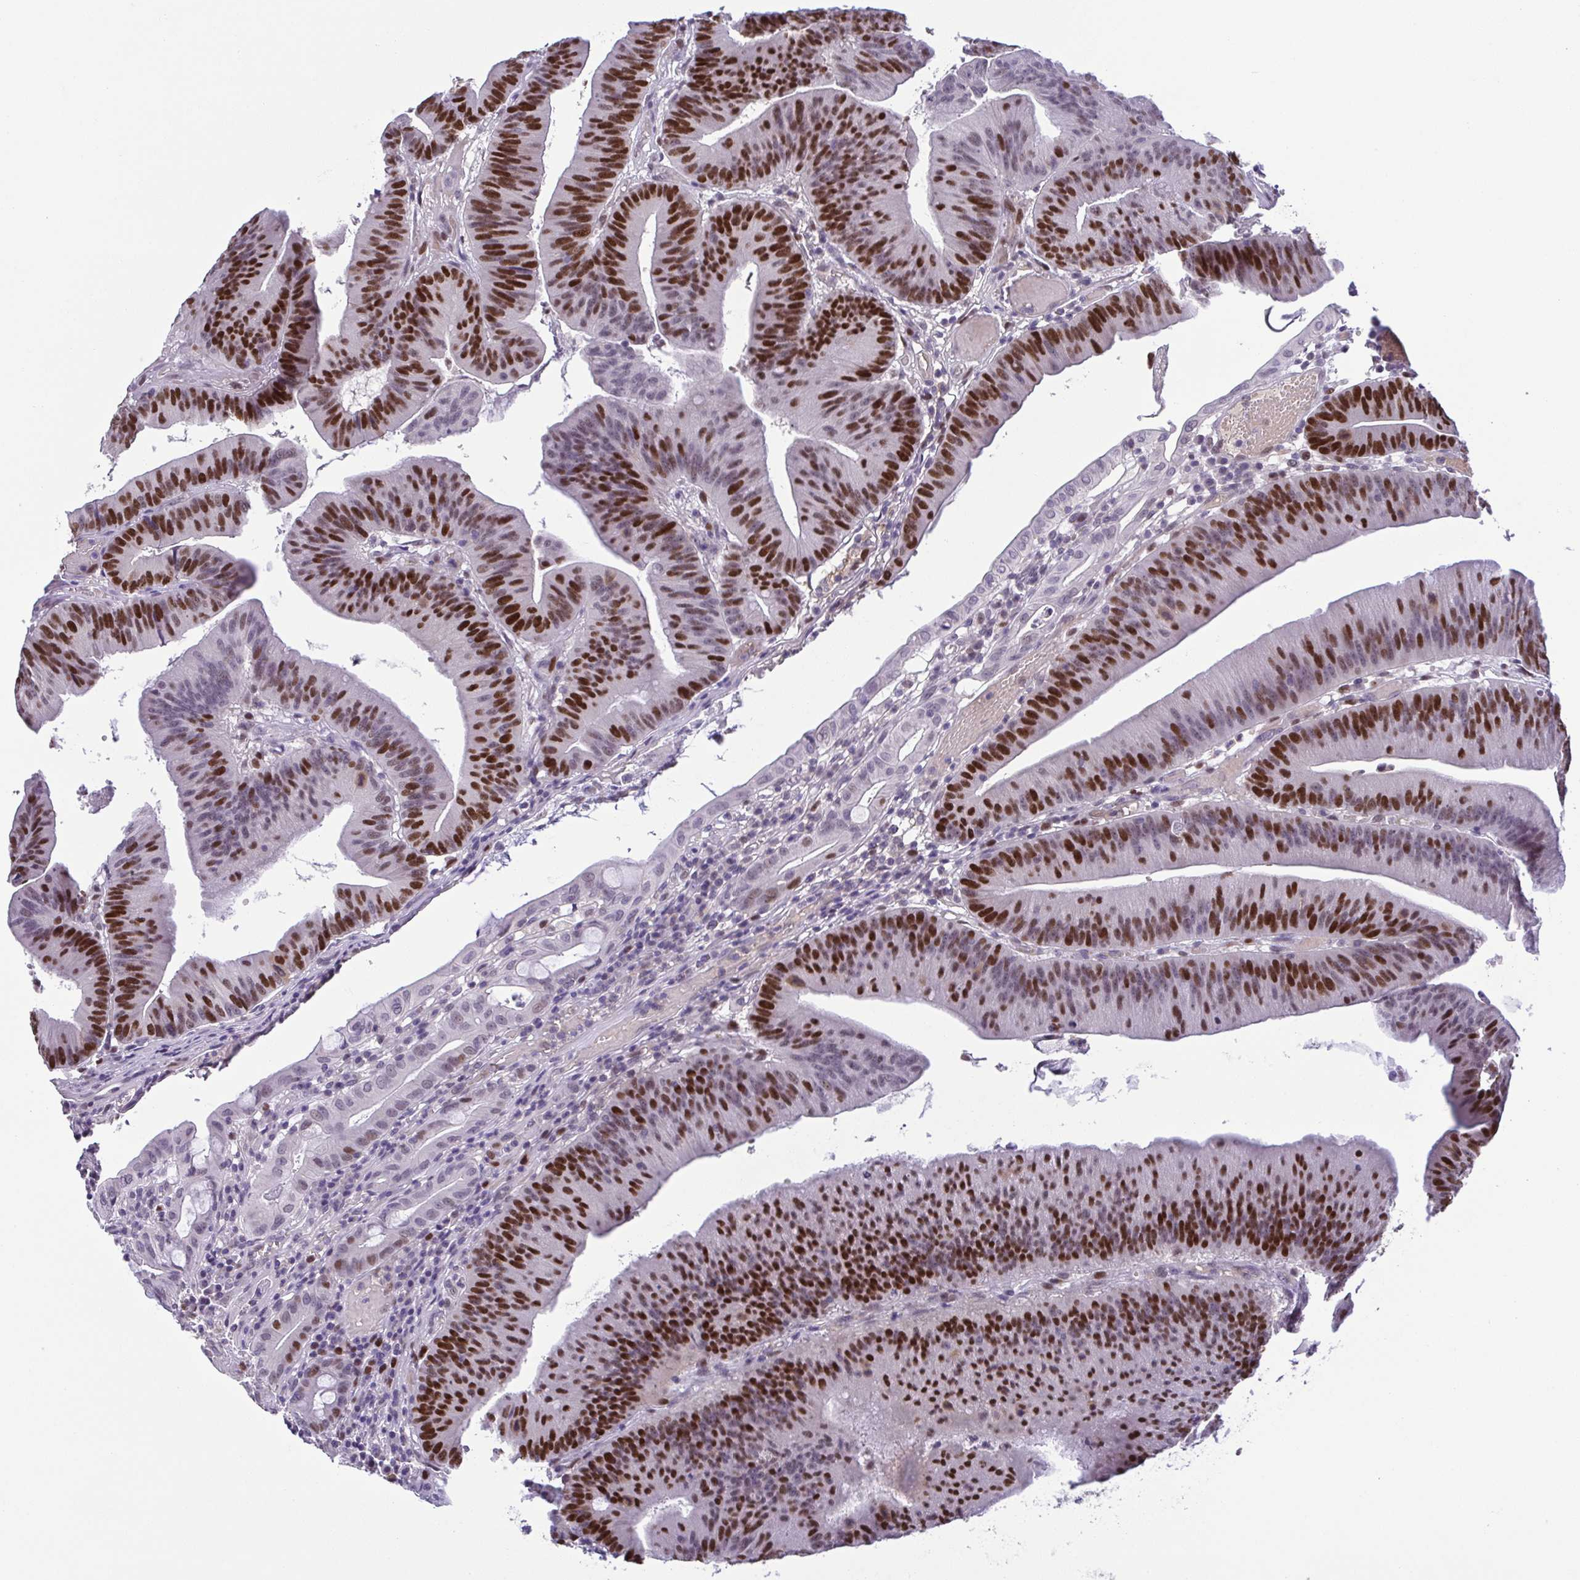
{"staining": {"intensity": "strong", "quantity": "25%-75%", "location": "nuclear"}, "tissue": "colorectal cancer", "cell_type": "Tumor cells", "image_type": "cancer", "snomed": [{"axis": "morphology", "description": "Adenocarcinoma, NOS"}, {"axis": "topography", "description": "Colon"}], "caption": "The histopathology image shows a brown stain indicating the presence of a protein in the nuclear of tumor cells in colorectal cancer (adenocarcinoma).", "gene": "TIPIN", "patient": {"sex": "female", "age": 78}}